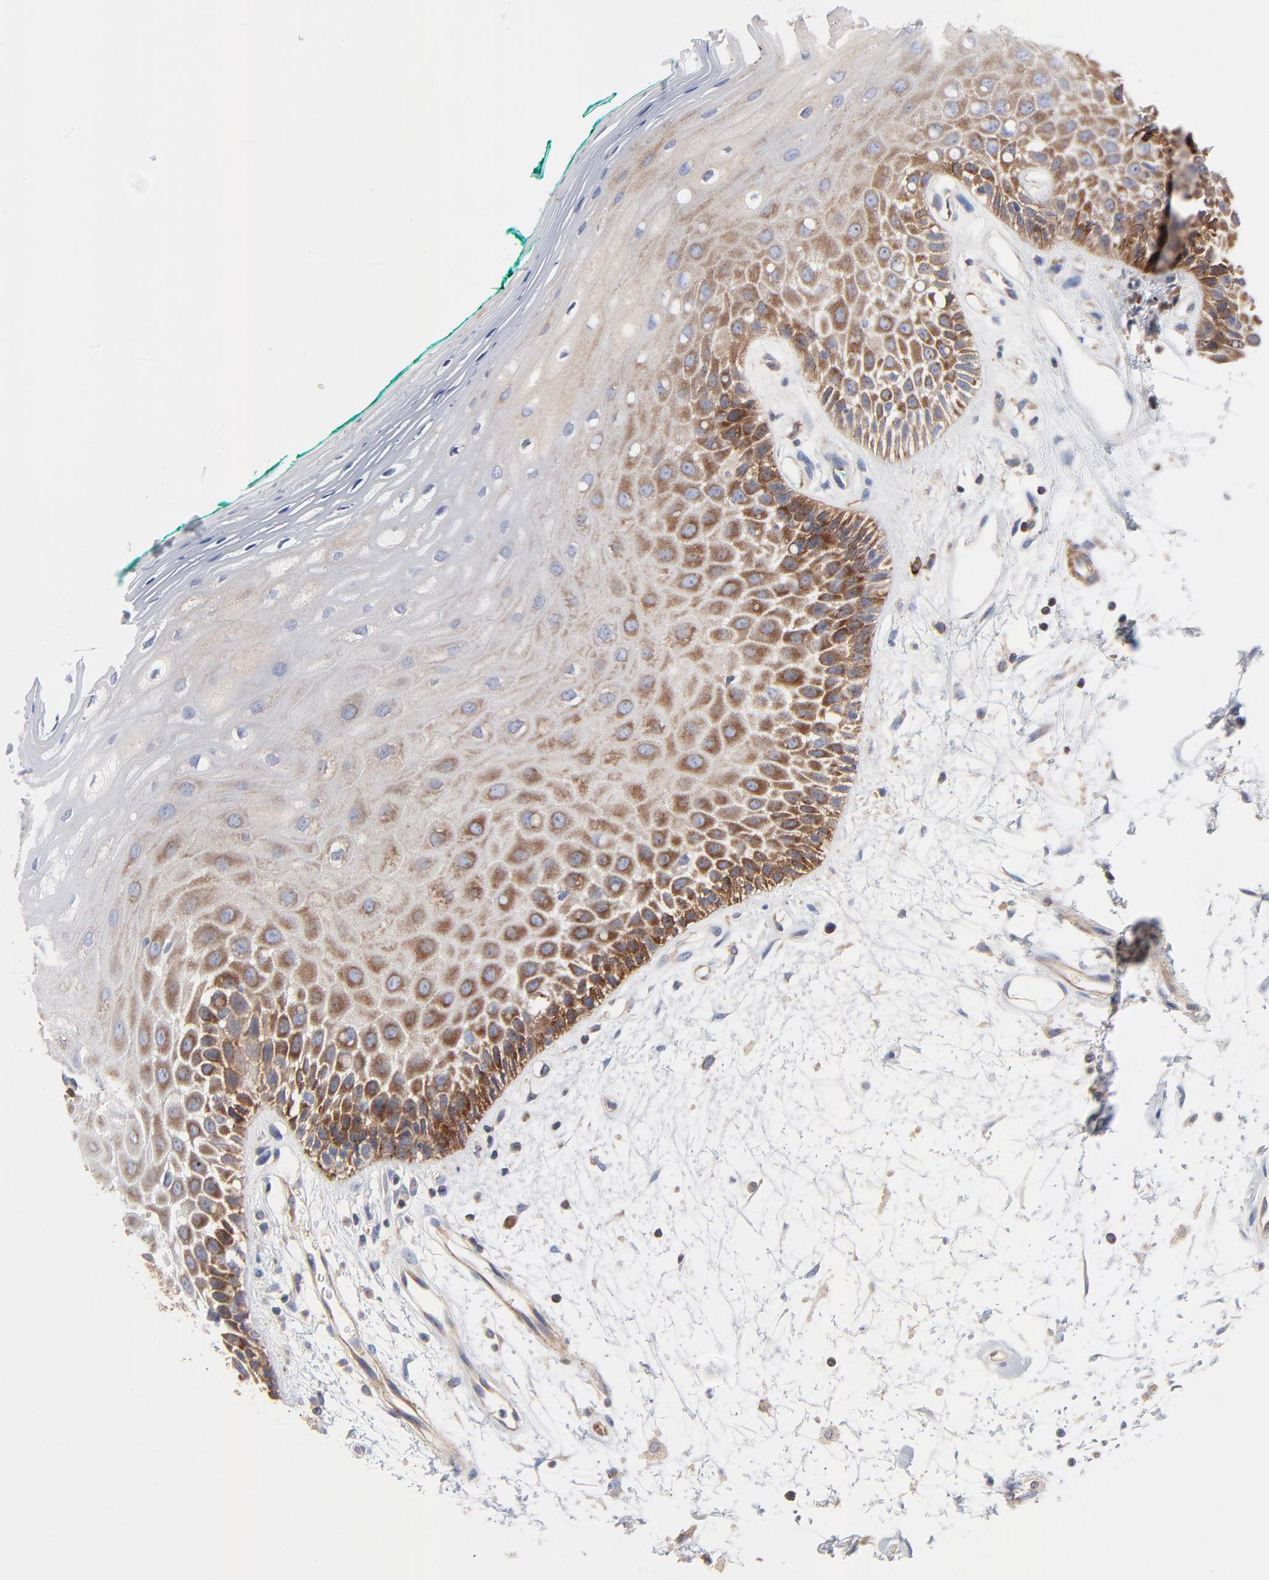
{"staining": {"intensity": "moderate", "quantity": "25%-75%", "location": "cytoplasmic/membranous"}, "tissue": "oral mucosa", "cell_type": "Squamous epithelial cells", "image_type": "normal", "snomed": [{"axis": "morphology", "description": "Normal tissue, NOS"}, {"axis": "morphology", "description": "Squamous cell carcinoma, NOS"}, {"axis": "topography", "description": "Skeletal muscle"}, {"axis": "topography", "description": "Oral tissue"}, {"axis": "topography", "description": "Head-Neck"}], "caption": "A medium amount of moderate cytoplasmic/membranous positivity is present in approximately 25%-75% of squamous epithelial cells in benign oral mucosa. Using DAB (brown) and hematoxylin (blue) stains, captured at high magnification using brightfield microscopy.", "gene": "CD2AP", "patient": {"sex": "female", "age": 84}}